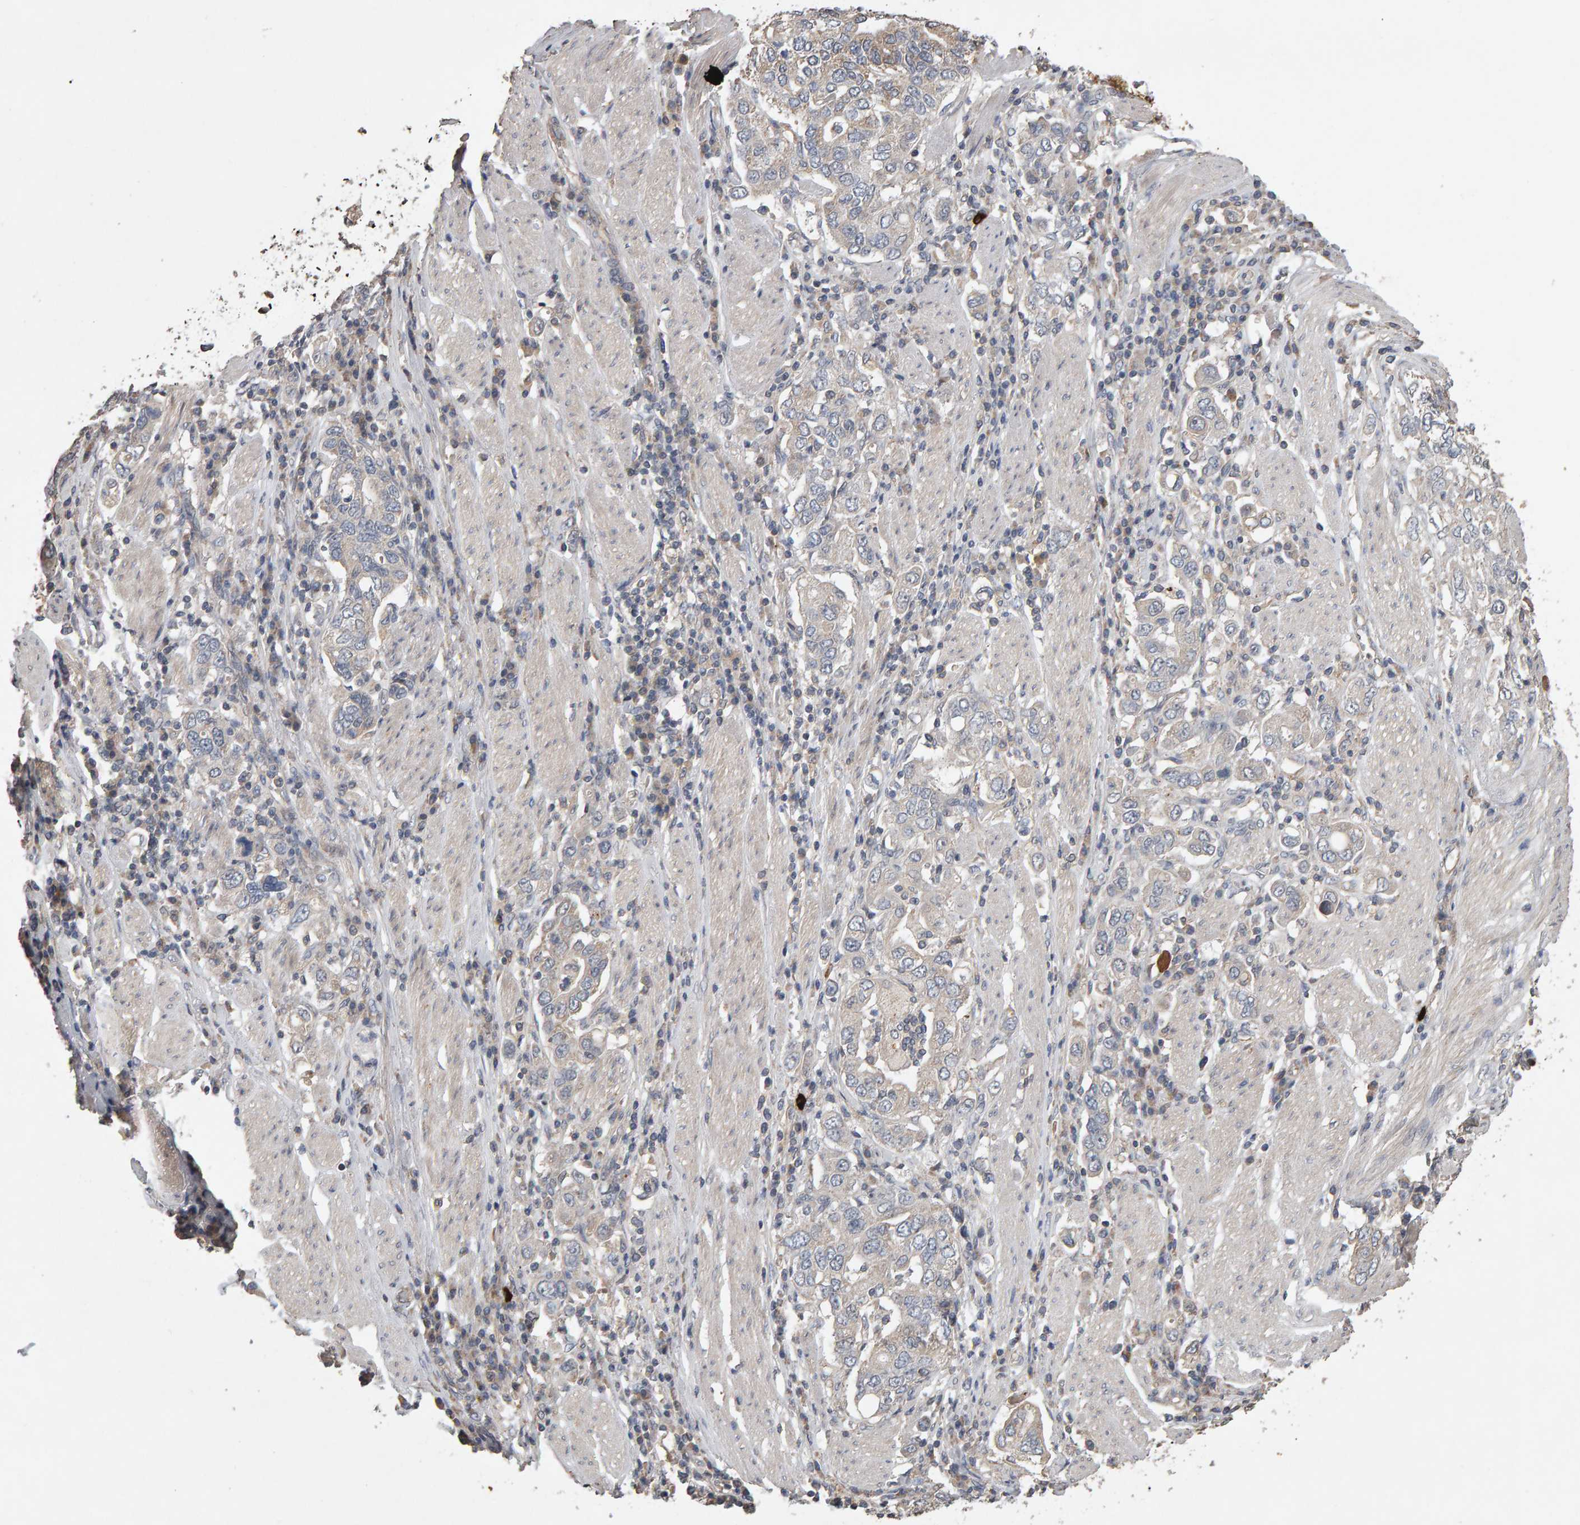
{"staining": {"intensity": "negative", "quantity": "none", "location": "none"}, "tissue": "stomach cancer", "cell_type": "Tumor cells", "image_type": "cancer", "snomed": [{"axis": "morphology", "description": "Adenocarcinoma, NOS"}, {"axis": "topography", "description": "Stomach, upper"}], "caption": "IHC image of stomach cancer (adenocarcinoma) stained for a protein (brown), which shows no positivity in tumor cells.", "gene": "COASY", "patient": {"sex": "male", "age": 62}}